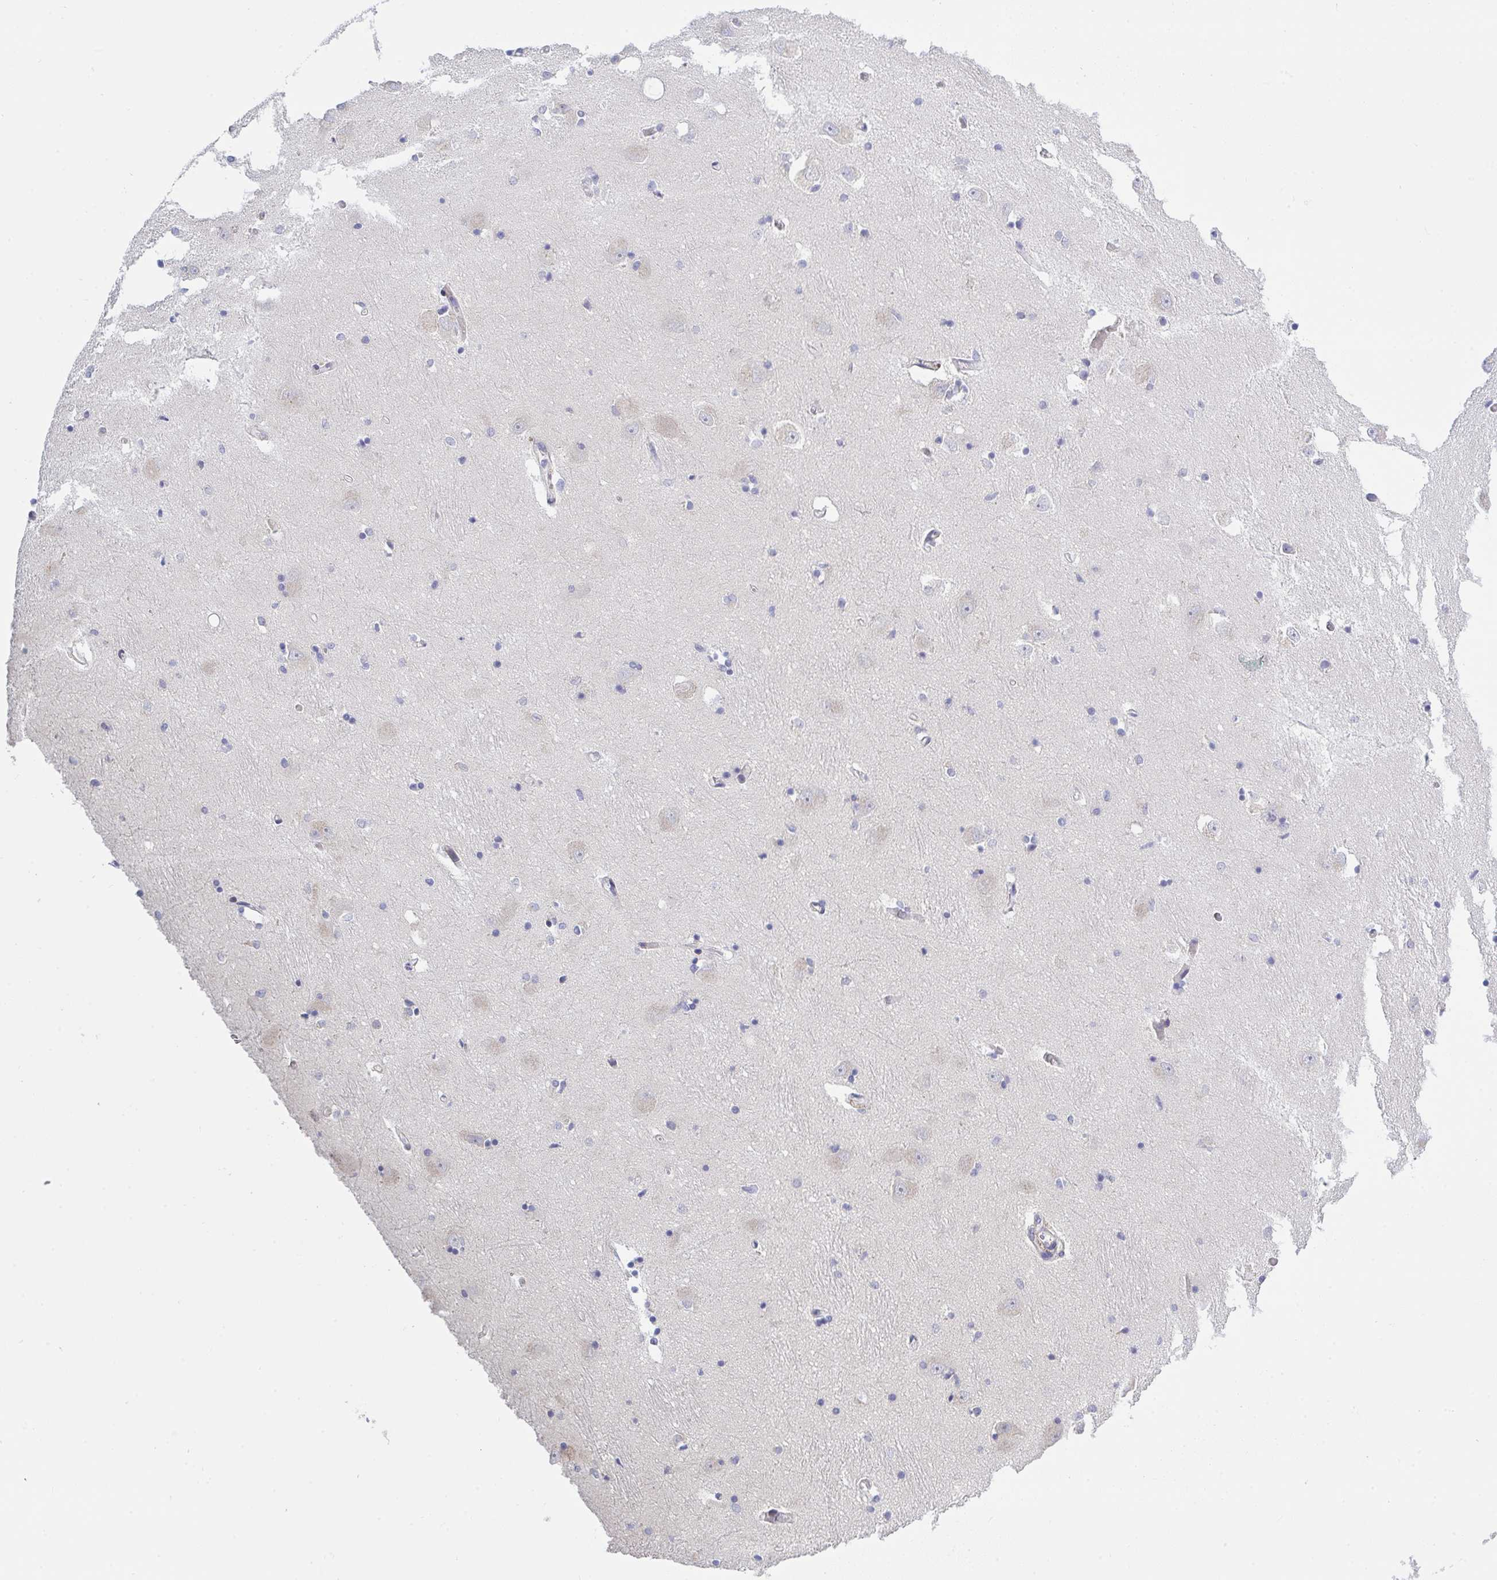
{"staining": {"intensity": "negative", "quantity": "none", "location": "none"}, "tissue": "caudate", "cell_type": "Glial cells", "image_type": "normal", "snomed": [{"axis": "morphology", "description": "Normal tissue, NOS"}, {"axis": "topography", "description": "Lateral ventricle wall"}, {"axis": "topography", "description": "Hippocampus"}], "caption": "Protein analysis of benign caudate reveals no significant positivity in glial cells. (DAB immunohistochemistry (IHC) with hematoxylin counter stain).", "gene": "FRMD3", "patient": {"sex": "female", "age": 63}}